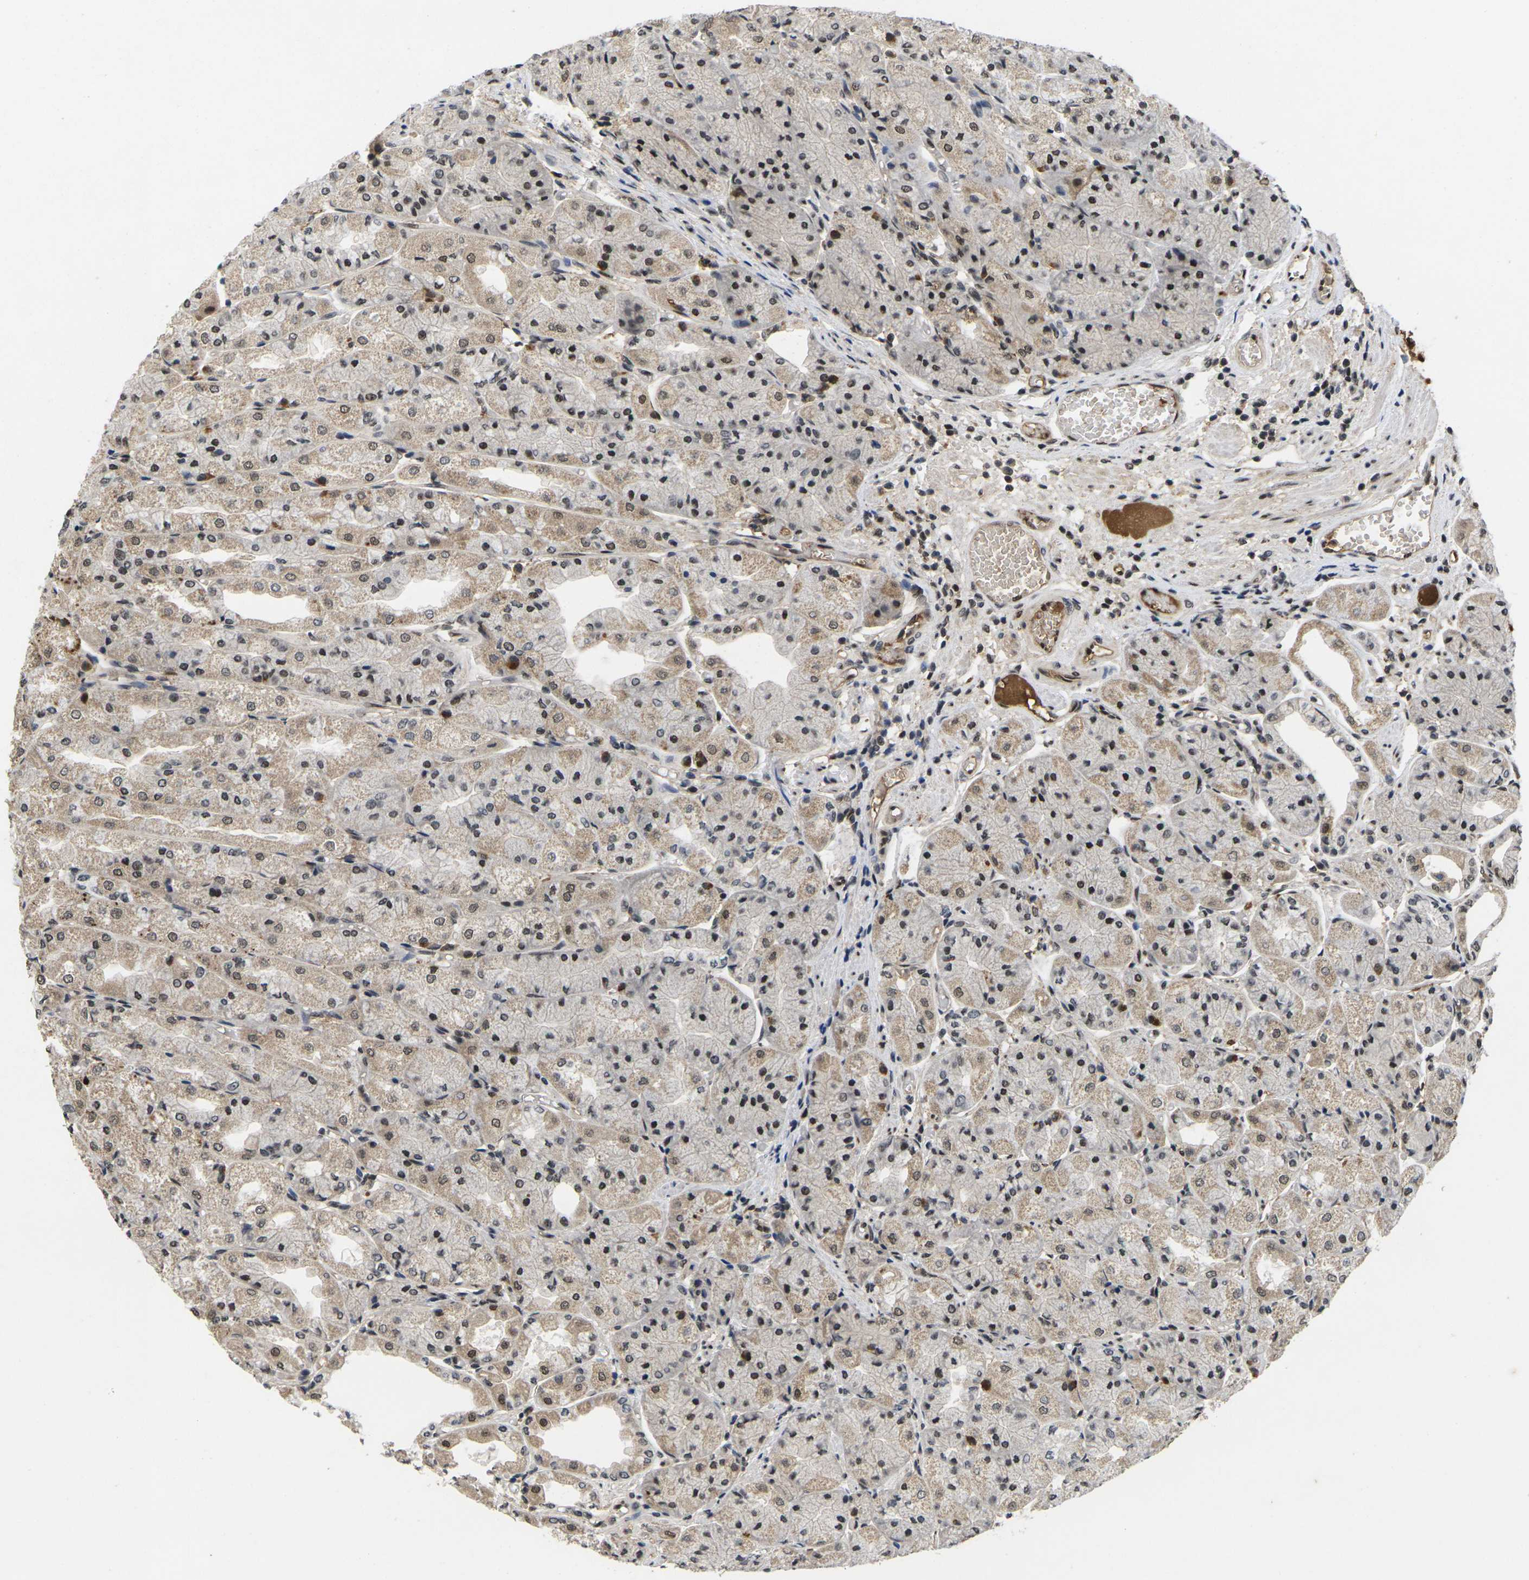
{"staining": {"intensity": "strong", "quantity": "25%-75%", "location": "cytoplasmic/membranous,nuclear"}, "tissue": "stomach", "cell_type": "Glandular cells", "image_type": "normal", "snomed": [{"axis": "morphology", "description": "Normal tissue, NOS"}, {"axis": "topography", "description": "Stomach, upper"}], "caption": "Brown immunohistochemical staining in normal stomach exhibits strong cytoplasmic/membranous,nuclear positivity in approximately 25%-75% of glandular cells. The protein of interest is stained brown, and the nuclei are stained in blue (DAB IHC with brightfield microscopy, high magnification).", "gene": "GTF2E1", "patient": {"sex": "male", "age": 72}}